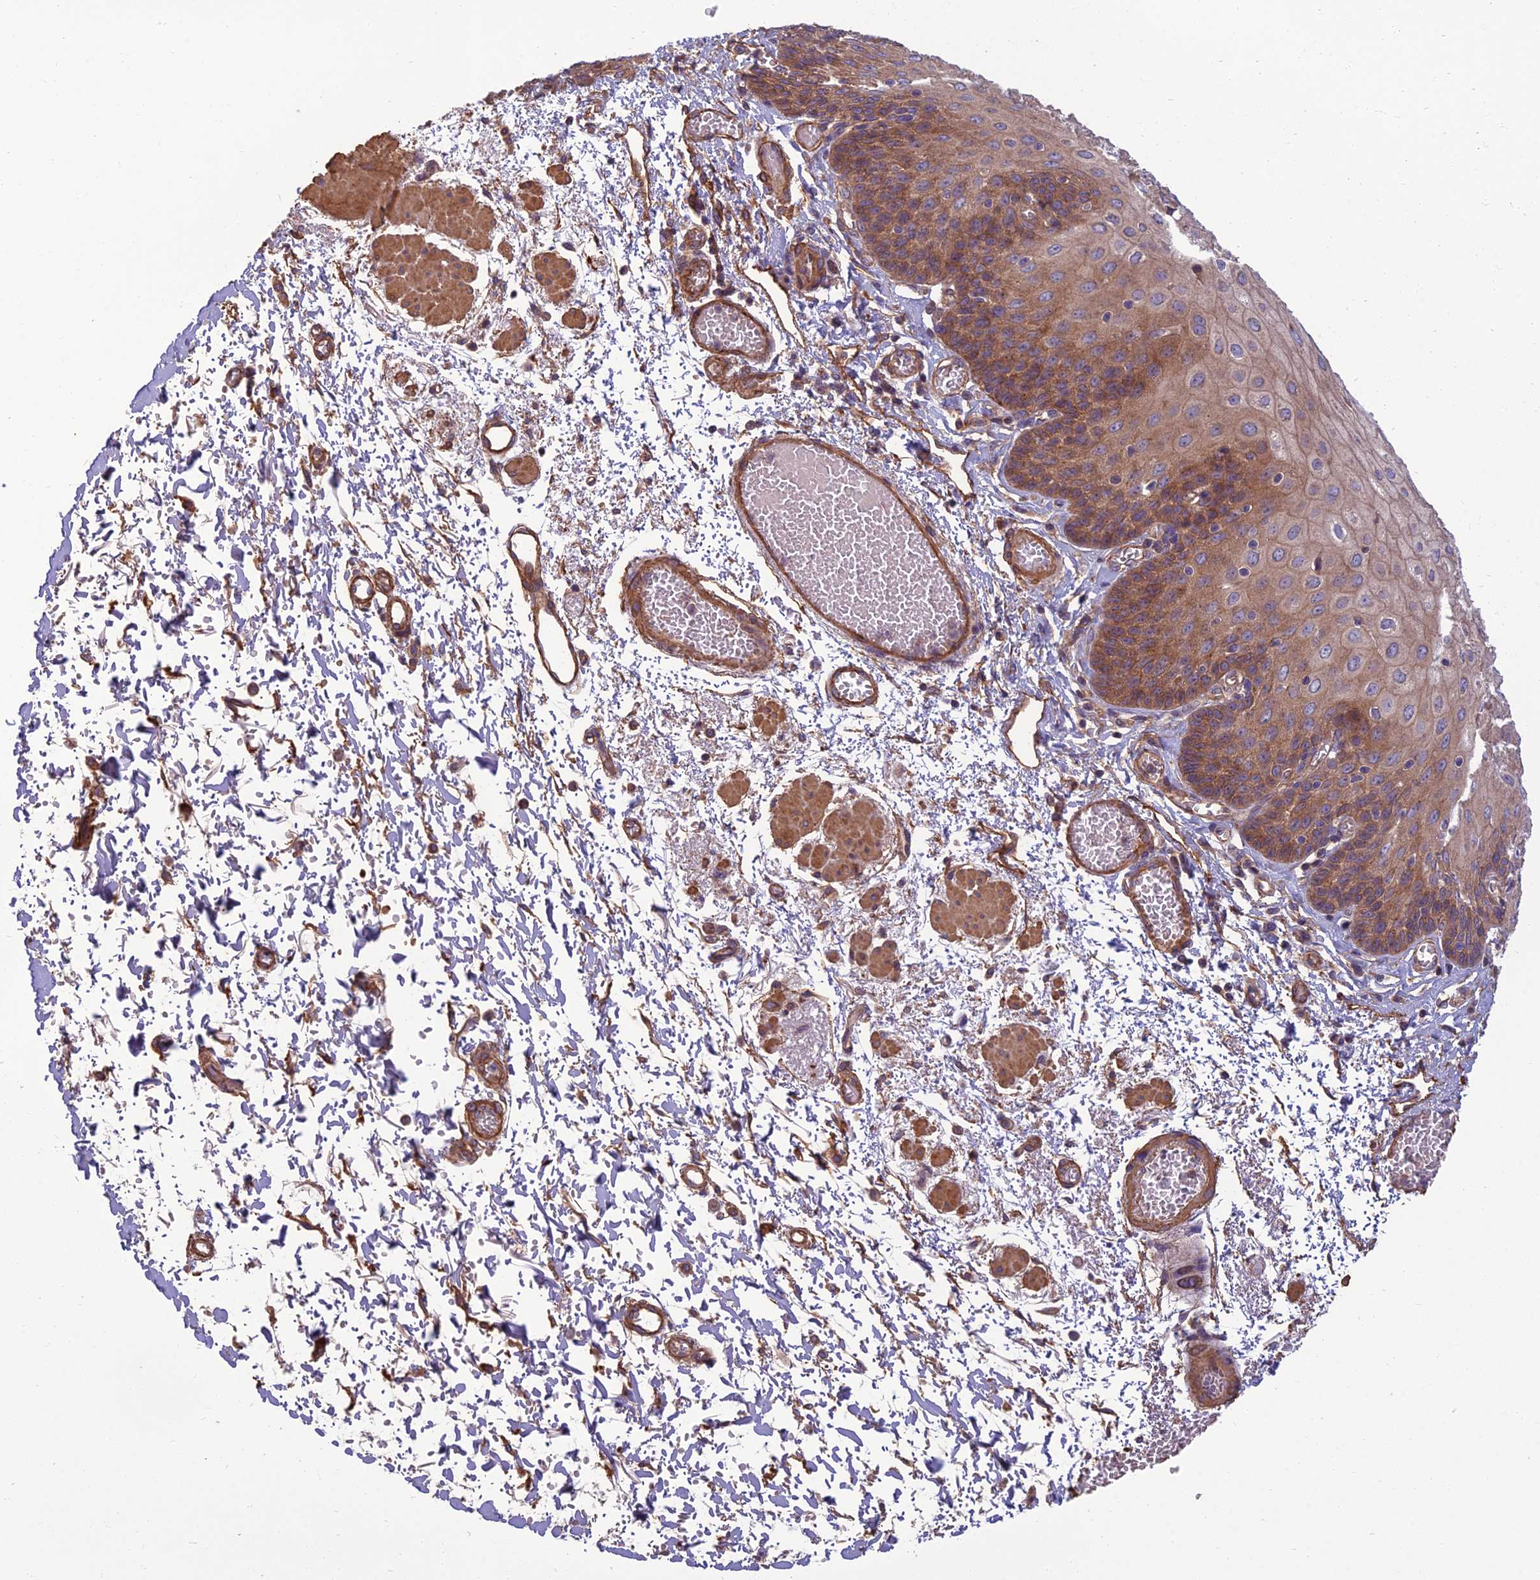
{"staining": {"intensity": "moderate", "quantity": ">75%", "location": "cytoplasmic/membranous"}, "tissue": "esophagus", "cell_type": "Squamous epithelial cells", "image_type": "normal", "snomed": [{"axis": "morphology", "description": "Normal tissue, NOS"}, {"axis": "topography", "description": "Esophagus"}], "caption": "Immunohistochemical staining of benign human esophagus exhibits medium levels of moderate cytoplasmic/membranous staining in about >75% of squamous epithelial cells. The staining was performed using DAB, with brown indicating positive protein expression. Nuclei are stained blue with hematoxylin.", "gene": "WDR24", "patient": {"sex": "male", "age": 81}}